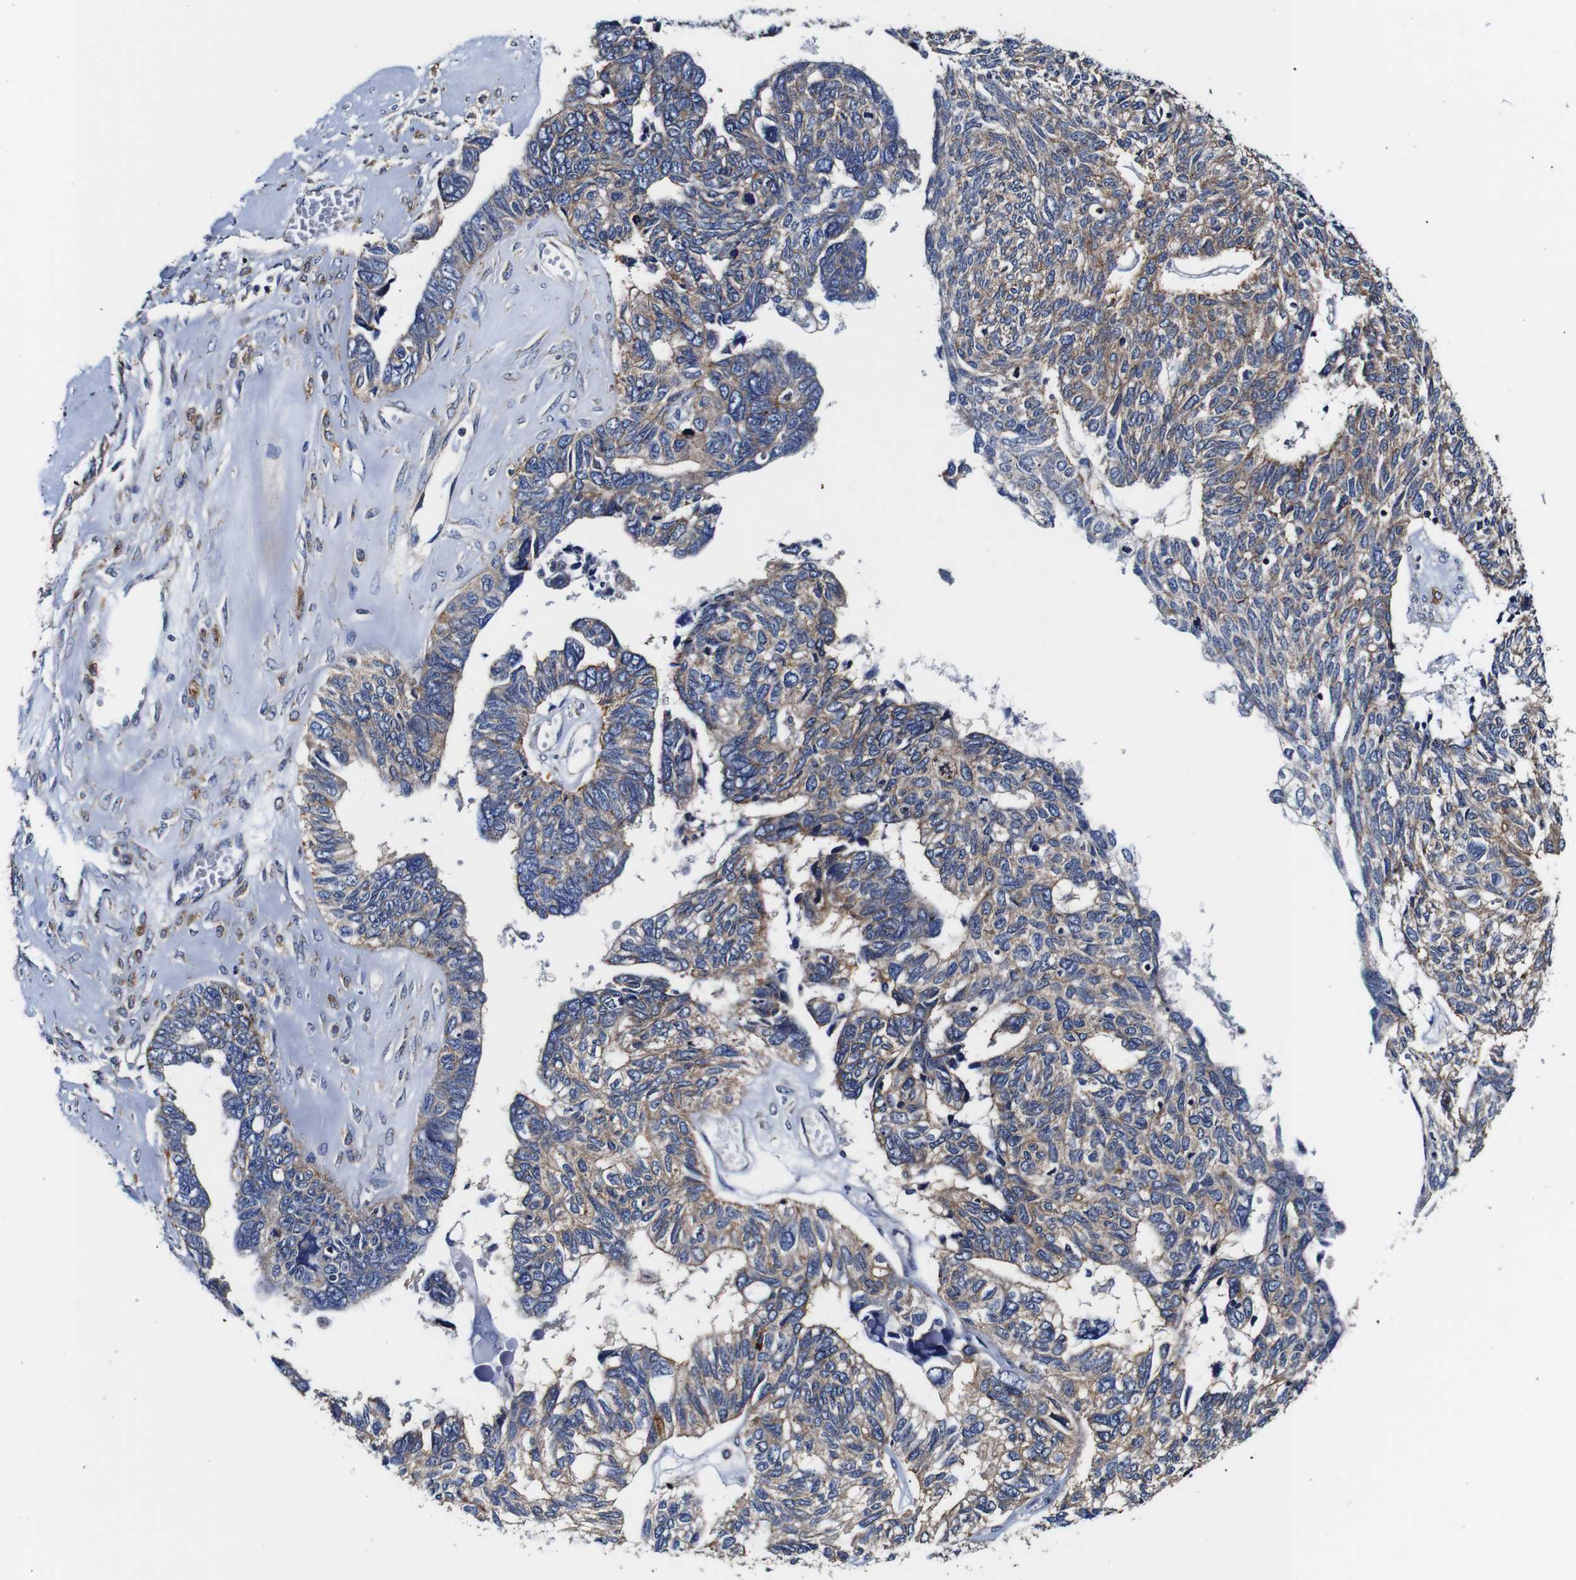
{"staining": {"intensity": "moderate", "quantity": ">75%", "location": "cytoplasmic/membranous"}, "tissue": "ovarian cancer", "cell_type": "Tumor cells", "image_type": "cancer", "snomed": [{"axis": "morphology", "description": "Cystadenocarcinoma, serous, NOS"}, {"axis": "topography", "description": "Ovary"}], "caption": "IHC of human serous cystadenocarcinoma (ovarian) exhibits medium levels of moderate cytoplasmic/membranous staining in approximately >75% of tumor cells. Immunohistochemistry stains the protein in brown and the nuclei are stained blue.", "gene": "PDCD6IP", "patient": {"sex": "female", "age": 79}}